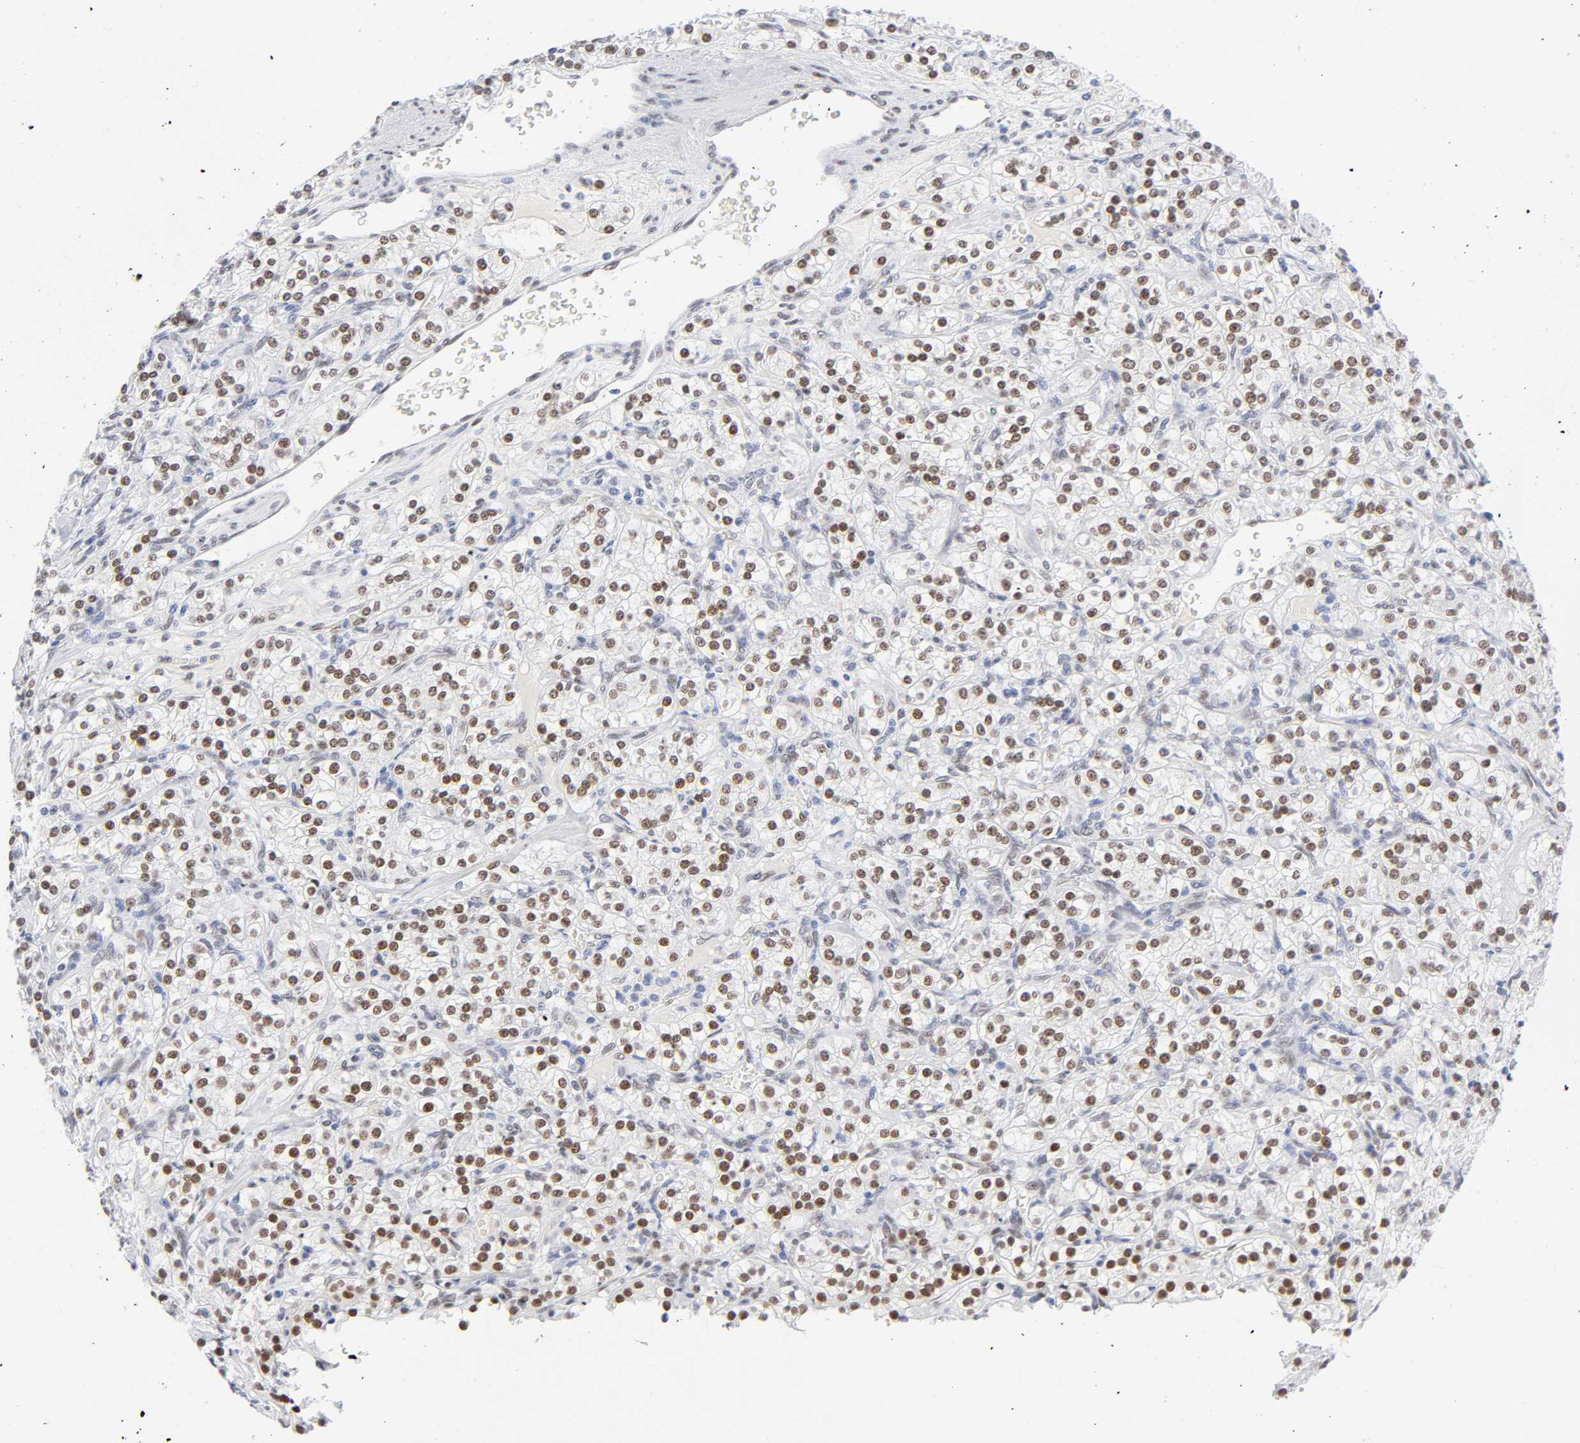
{"staining": {"intensity": "moderate", "quantity": ">75%", "location": "nuclear"}, "tissue": "renal cancer", "cell_type": "Tumor cells", "image_type": "cancer", "snomed": [{"axis": "morphology", "description": "Adenocarcinoma, NOS"}, {"axis": "topography", "description": "Kidney"}], "caption": "Tumor cells exhibit medium levels of moderate nuclear expression in approximately >75% of cells in human renal cancer (adenocarcinoma).", "gene": "NFIC", "patient": {"sex": "male", "age": 77}}